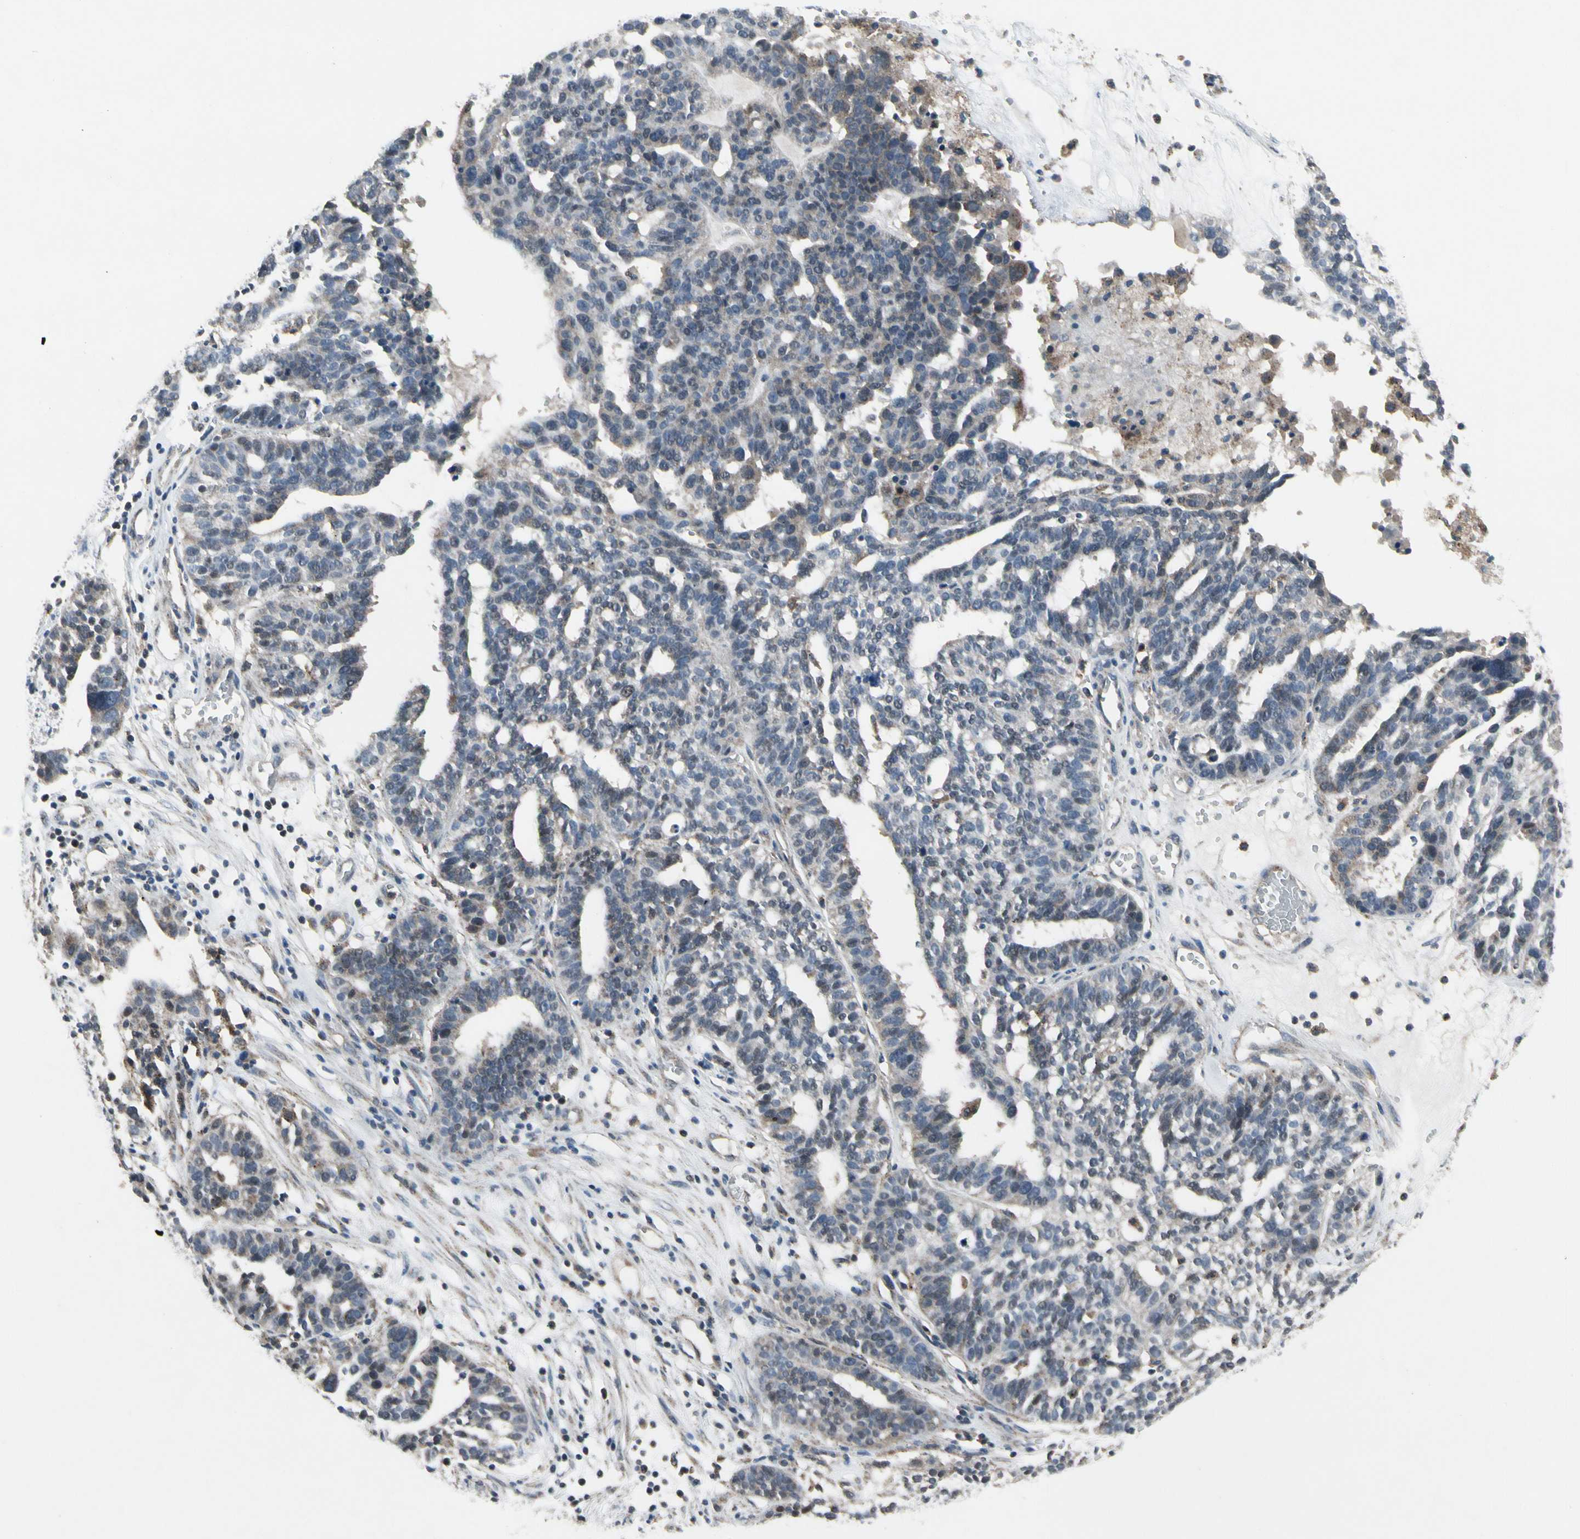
{"staining": {"intensity": "weak", "quantity": "<25%", "location": "cytoplasmic/membranous"}, "tissue": "ovarian cancer", "cell_type": "Tumor cells", "image_type": "cancer", "snomed": [{"axis": "morphology", "description": "Cystadenocarcinoma, serous, NOS"}, {"axis": "topography", "description": "Ovary"}], "caption": "Ovarian cancer (serous cystadenocarcinoma) was stained to show a protein in brown. There is no significant expression in tumor cells.", "gene": "NMI", "patient": {"sex": "female", "age": 59}}